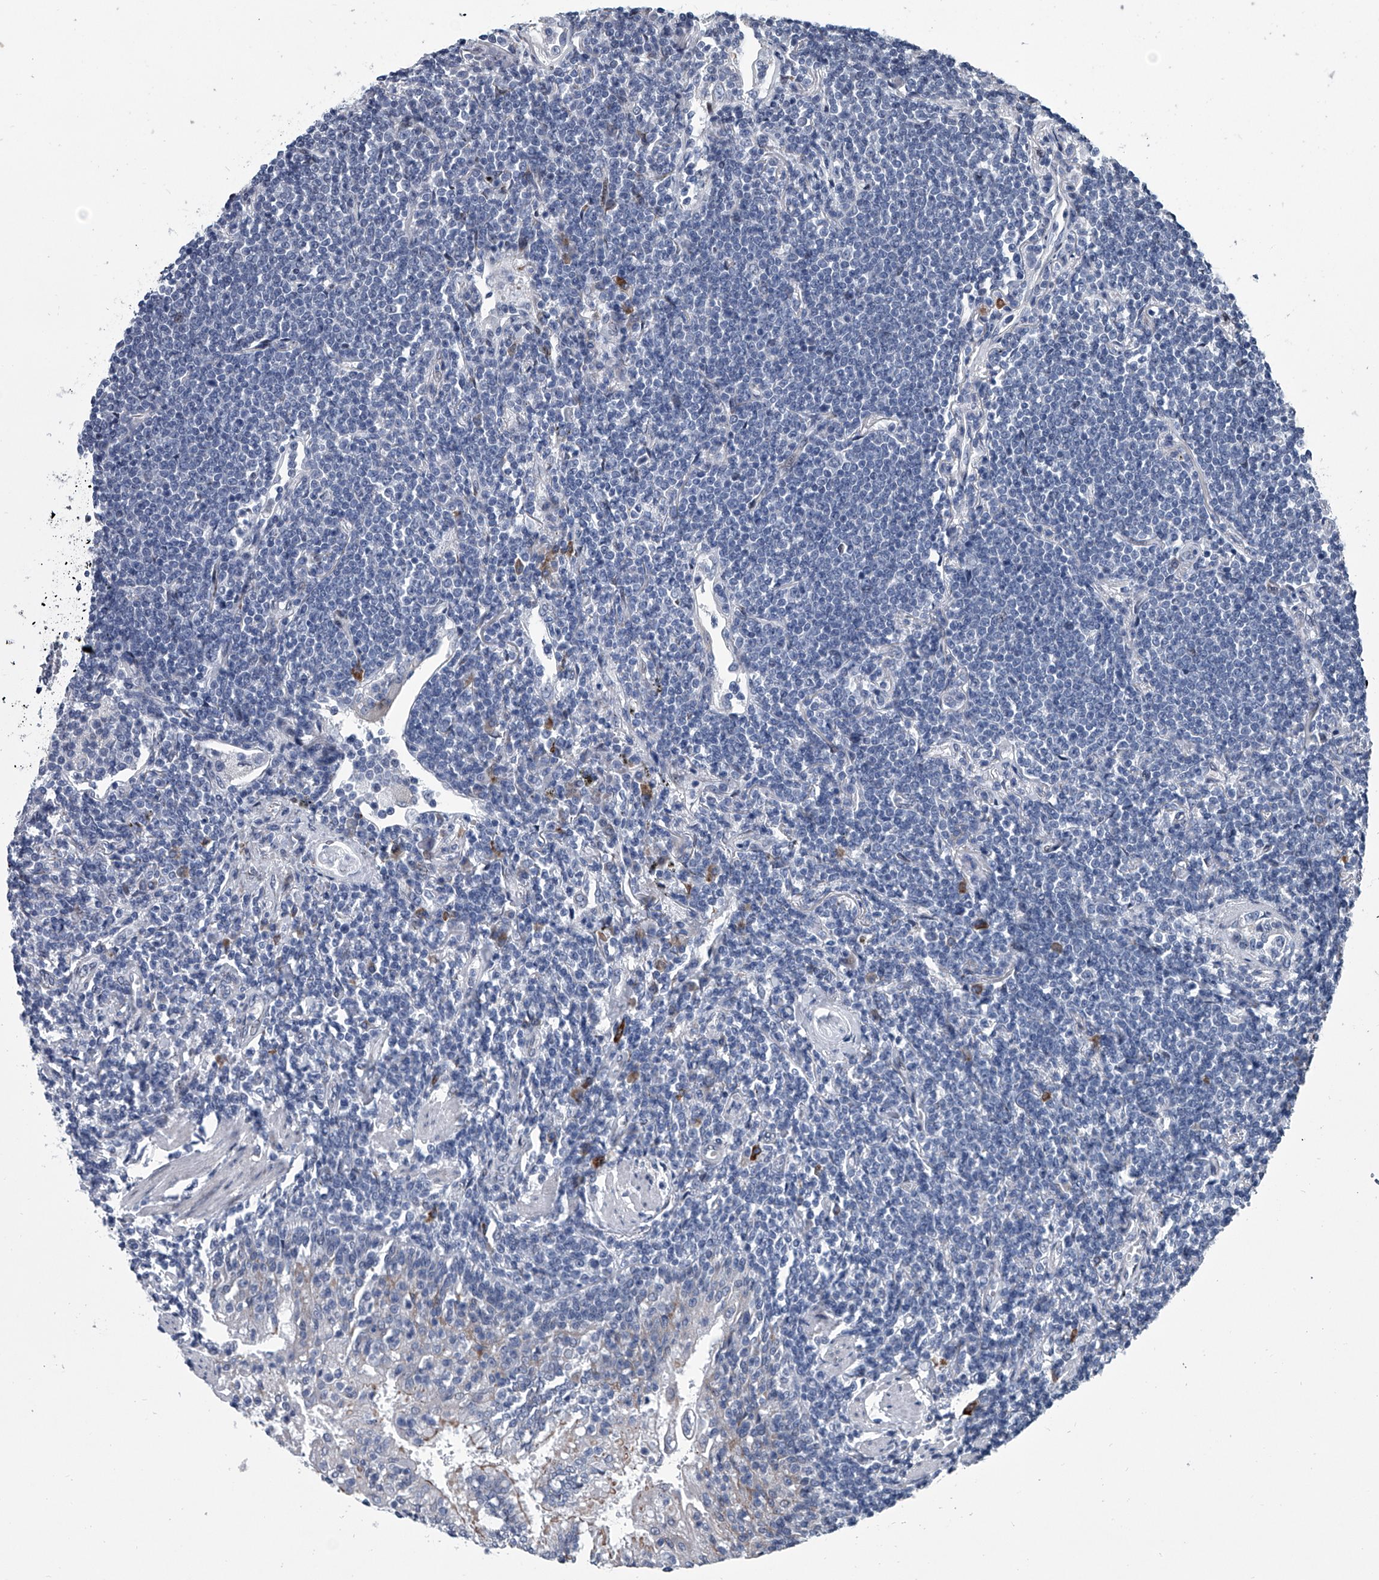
{"staining": {"intensity": "negative", "quantity": "none", "location": "none"}, "tissue": "lymphoma", "cell_type": "Tumor cells", "image_type": "cancer", "snomed": [{"axis": "morphology", "description": "Malignant lymphoma, non-Hodgkin's type, Low grade"}, {"axis": "topography", "description": "Lung"}], "caption": "Photomicrograph shows no protein staining in tumor cells of malignant lymphoma, non-Hodgkin's type (low-grade) tissue.", "gene": "PPP2R5D", "patient": {"sex": "female", "age": 71}}